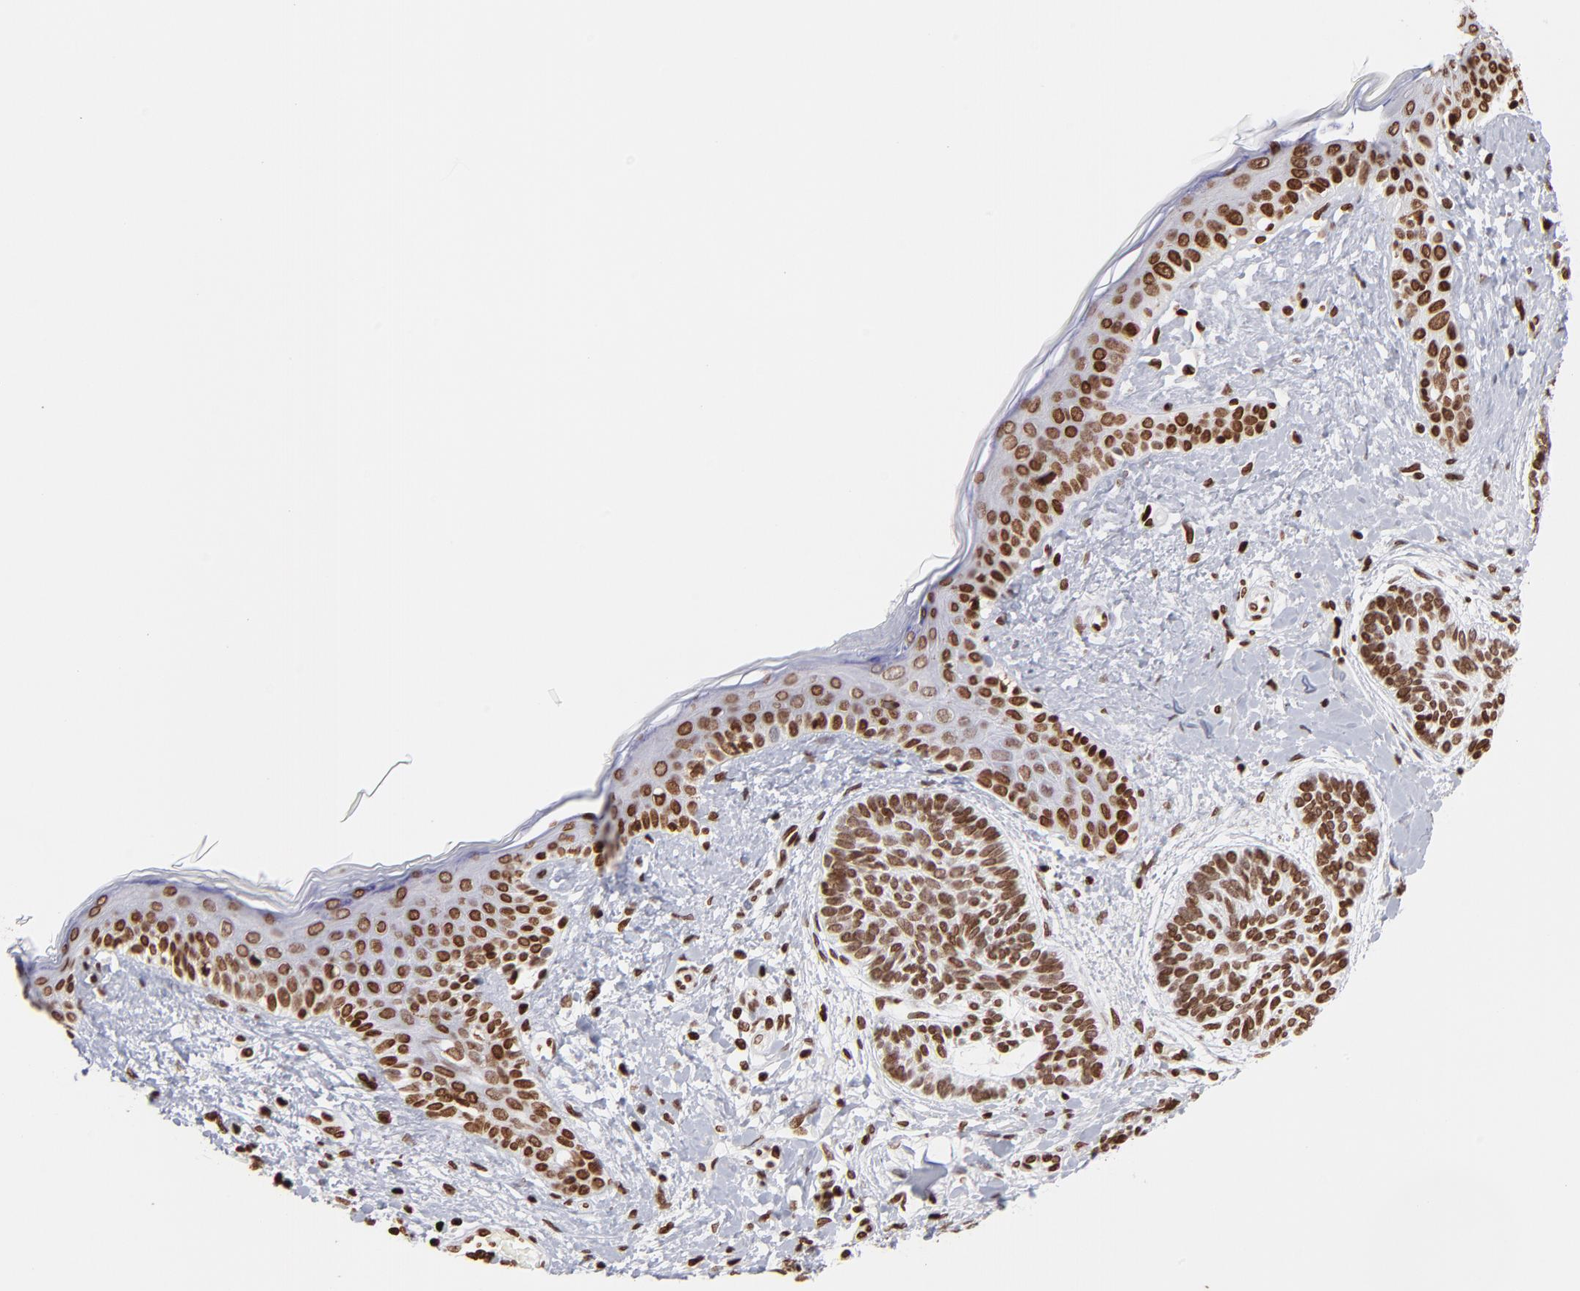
{"staining": {"intensity": "strong", "quantity": ">75%", "location": "nuclear"}, "tissue": "skin cancer", "cell_type": "Tumor cells", "image_type": "cancer", "snomed": [{"axis": "morphology", "description": "Normal tissue, NOS"}, {"axis": "morphology", "description": "Basal cell carcinoma"}, {"axis": "topography", "description": "Skin"}], "caption": "Brown immunohistochemical staining in skin basal cell carcinoma exhibits strong nuclear staining in approximately >75% of tumor cells.", "gene": "RTL4", "patient": {"sex": "male", "age": 63}}